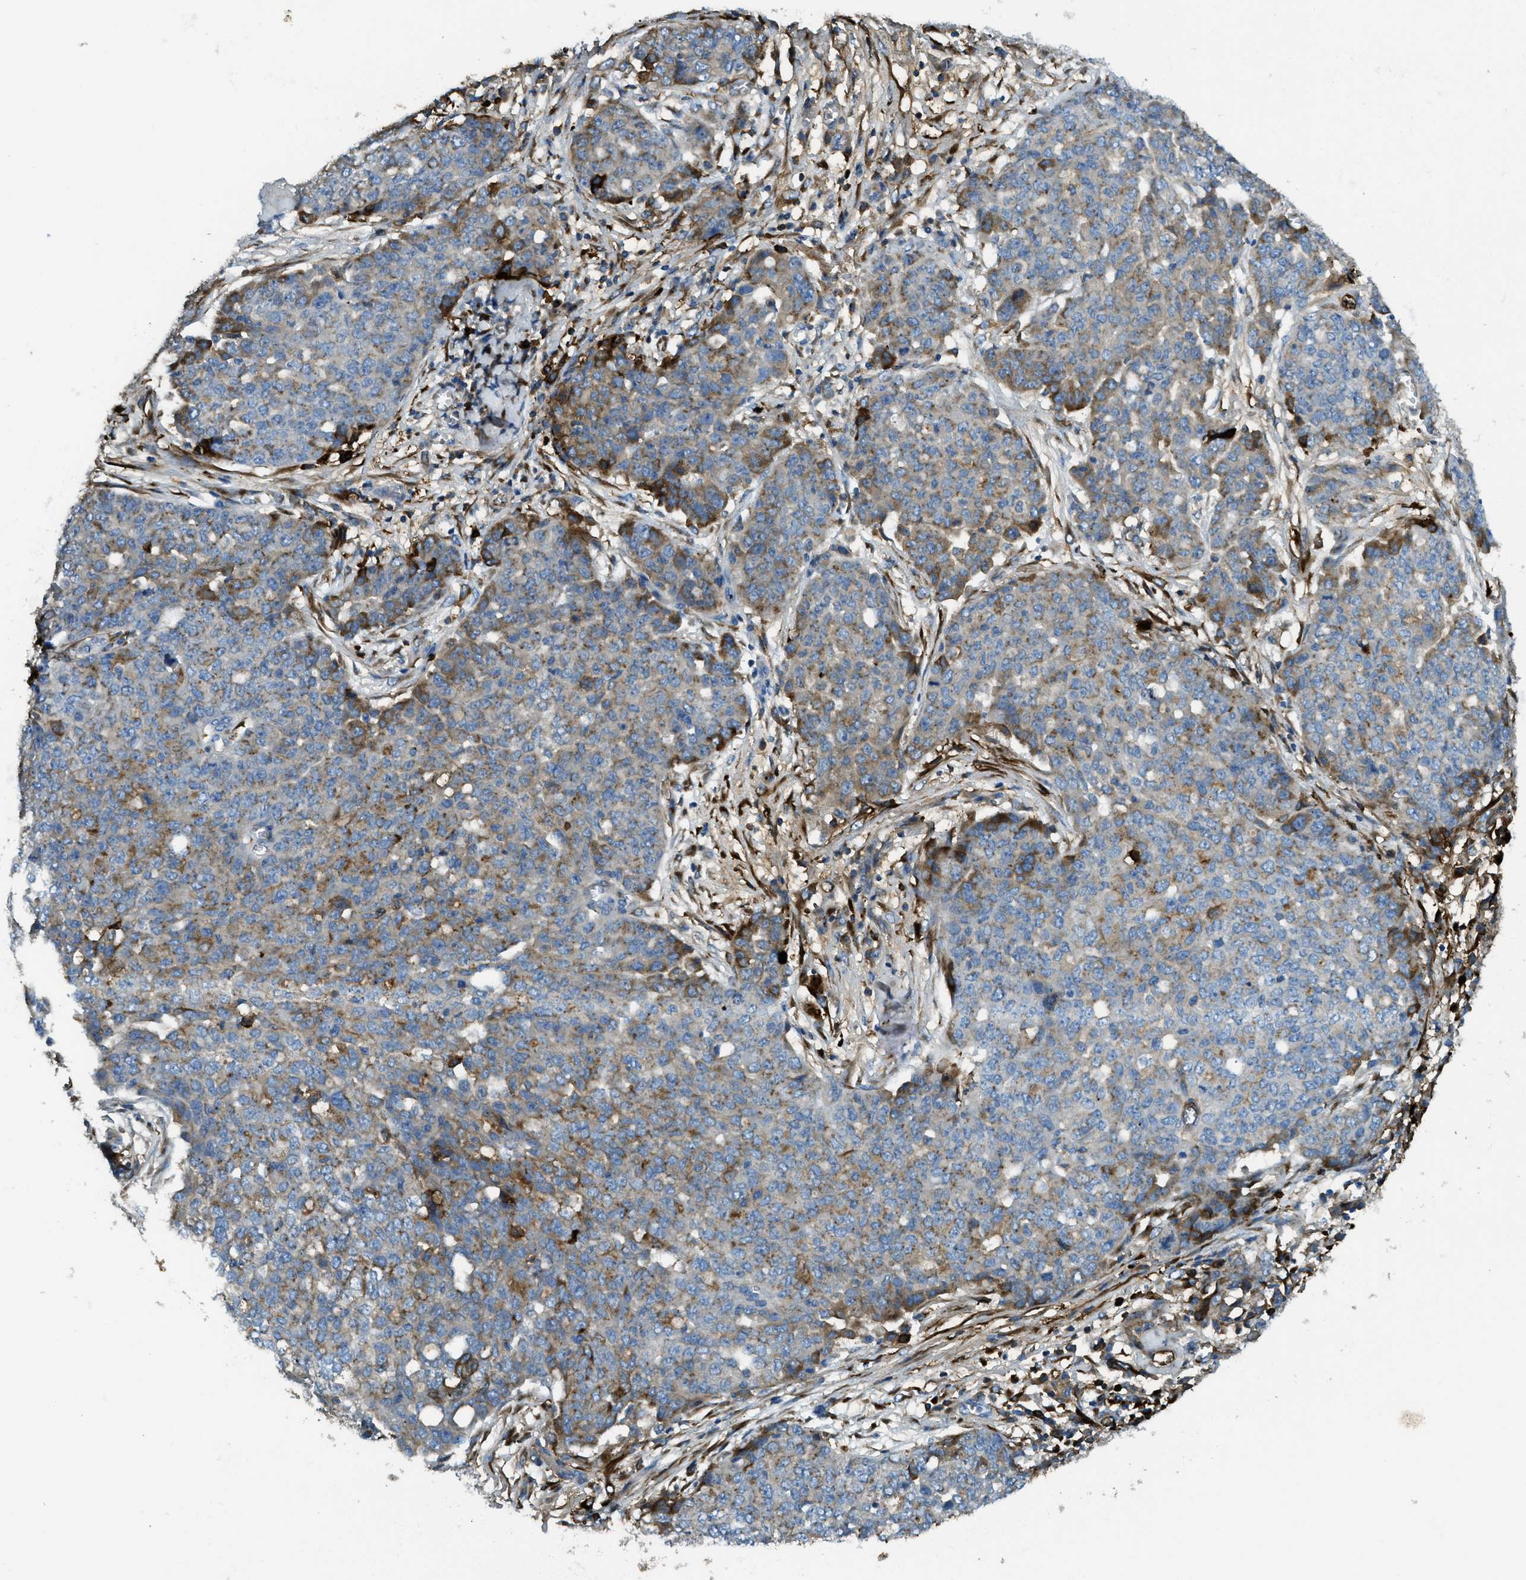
{"staining": {"intensity": "moderate", "quantity": "<25%", "location": "cytoplasmic/membranous"}, "tissue": "ovarian cancer", "cell_type": "Tumor cells", "image_type": "cancer", "snomed": [{"axis": "morphology", "description": "Cystadenocarcinoma, serous, NOS"}, {"axis": "topography", "description": "Soft tissue"}, {"axis": "topography", "description": "Ovary"}], "caption": "Moderate cytoplasmic/membranous expression is identified in approximately <25% of tumor cells in serous cystadenocarcinoma (ovarian).", "gene": "TRIM59", "patient": {"sex": "female", "age": 57}}